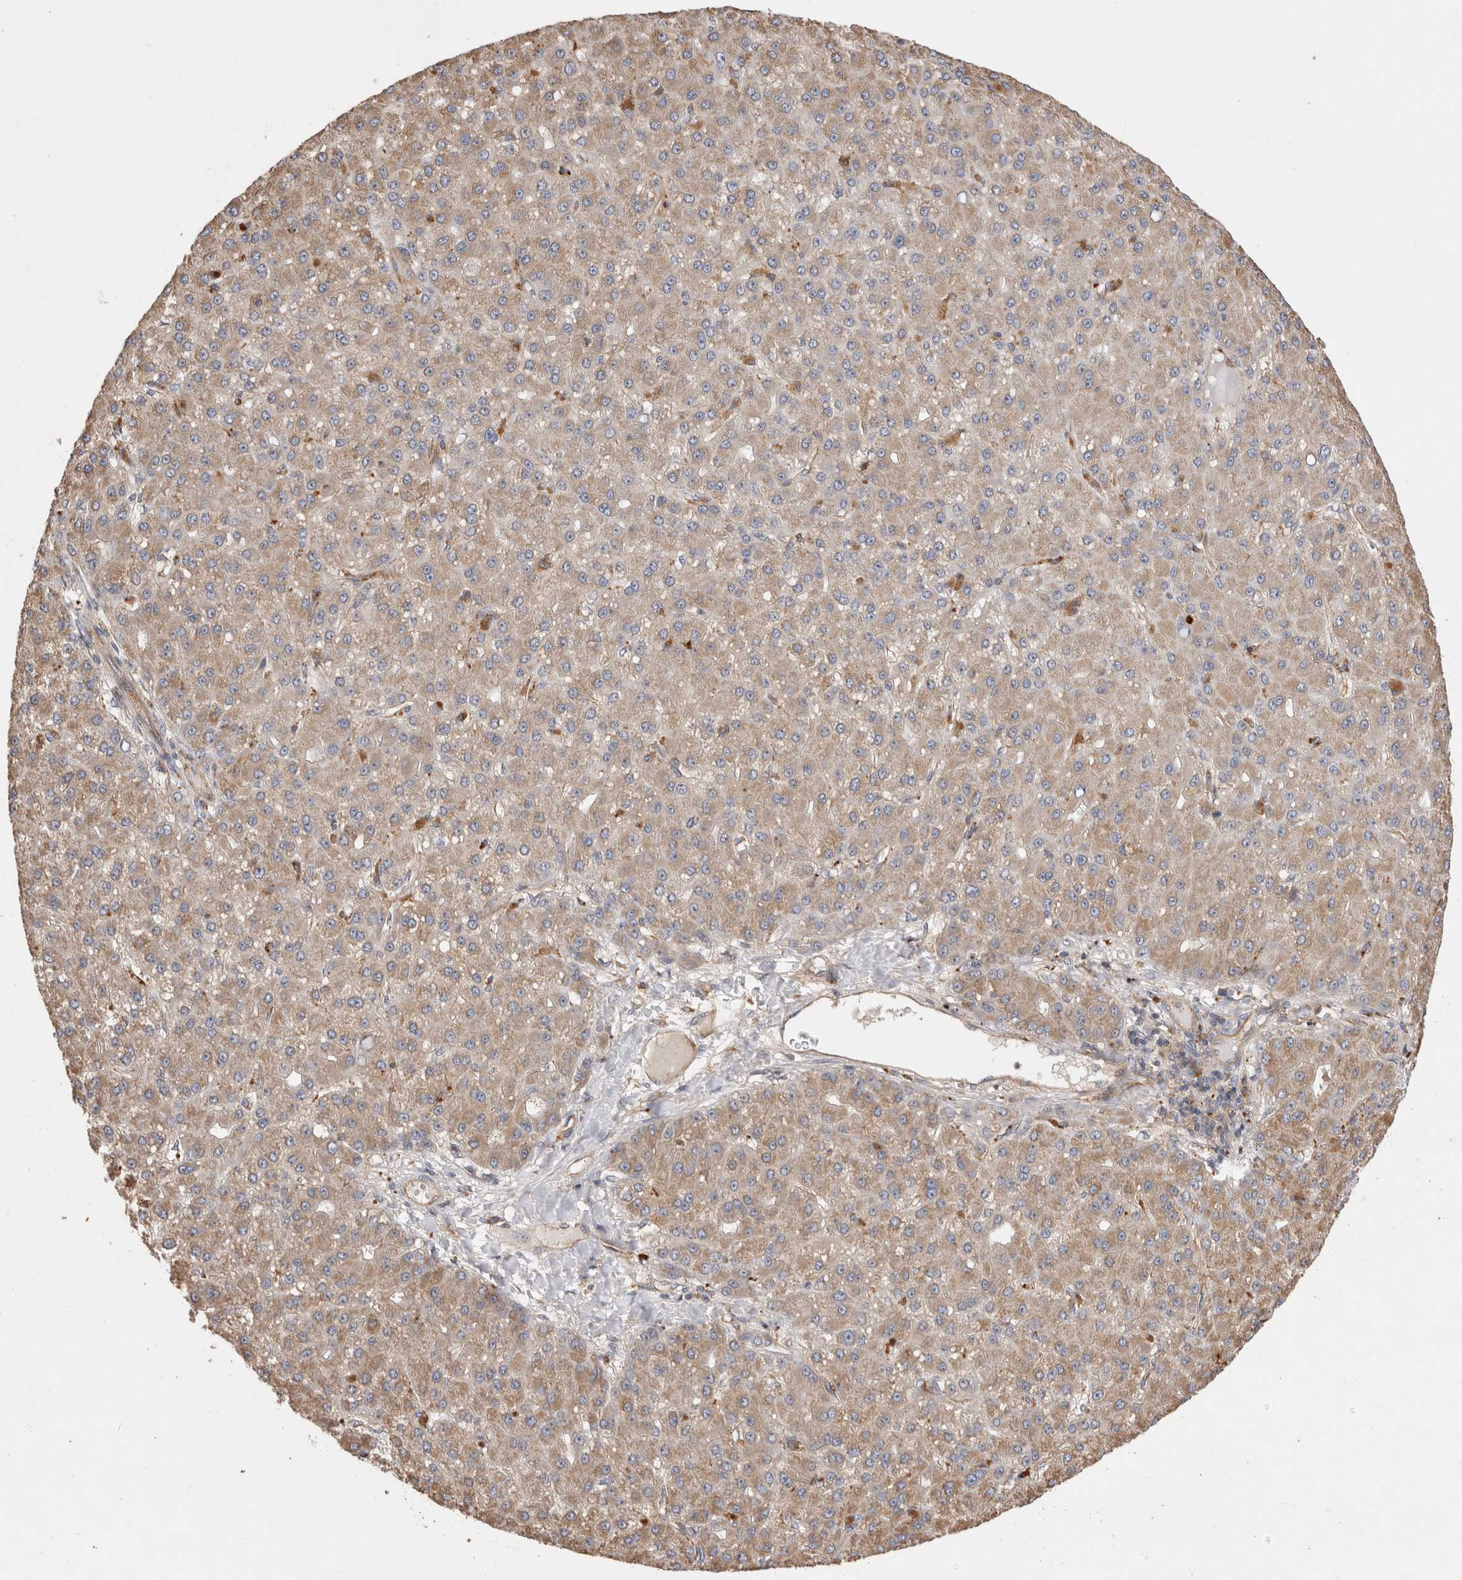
{"staining": {"intensity": "weak", "quantity": ">75%", "location": "cytoplasmic/membranous"}, "tissue": "liver cancer", "cell_type": "Tumor cells", "image_type": "cancer", "snomed": [{"axis": "morphology", "description": "Carcinoma, Hepatocellular, NOS"}, {"axis": "topography", "description": "Liver"}], "caption": "Immunohistochemical staining of human liver hepatocellular carcinoma shows weak cytoplasmic/membranous protein expression in about >75% of tumor cells. (DAB = brown stain, brightfield microscopy at high magnification).", "gene": "BNIP2", "patient": {"sex": "male", "age": 67}}